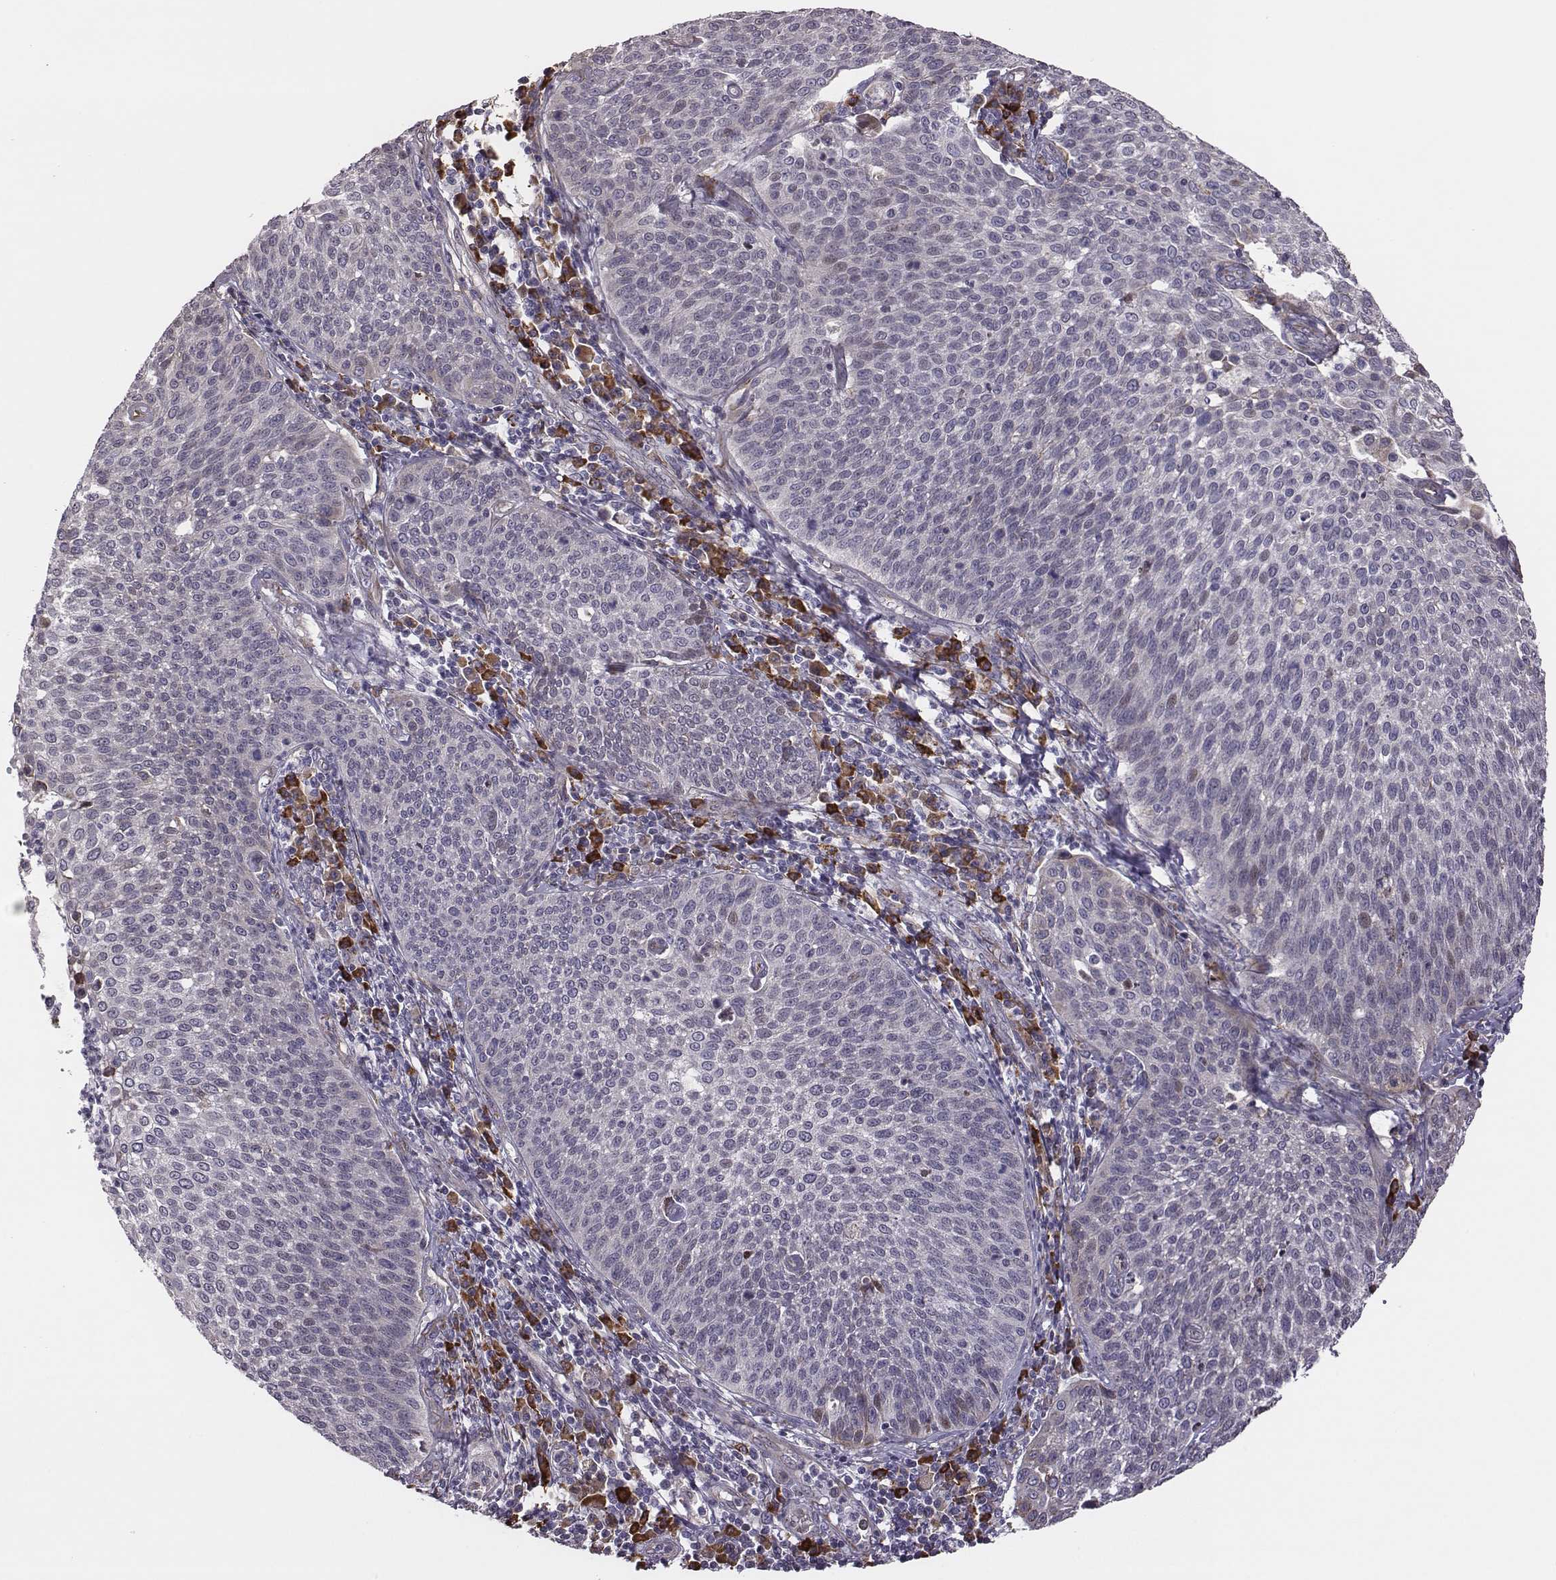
{"staining": {"intensity": "negative", "quantity": "none", "location": "none"}, "tissue": "cervical cancer", "cell_type": "Tumor cells", "image_type": "cancer", "snomed": [{"axis": "morphology", "description": "Squamous cell carcinoma, NOS"}, {"axis": "topography", "description": "Cervix"}], "caption": "Human cervical cancer stained for a protein using IHC exhibits no staining in tumor cells.", "gene": "SELENOI", "patient": {"sex": "female", "age": 34}}